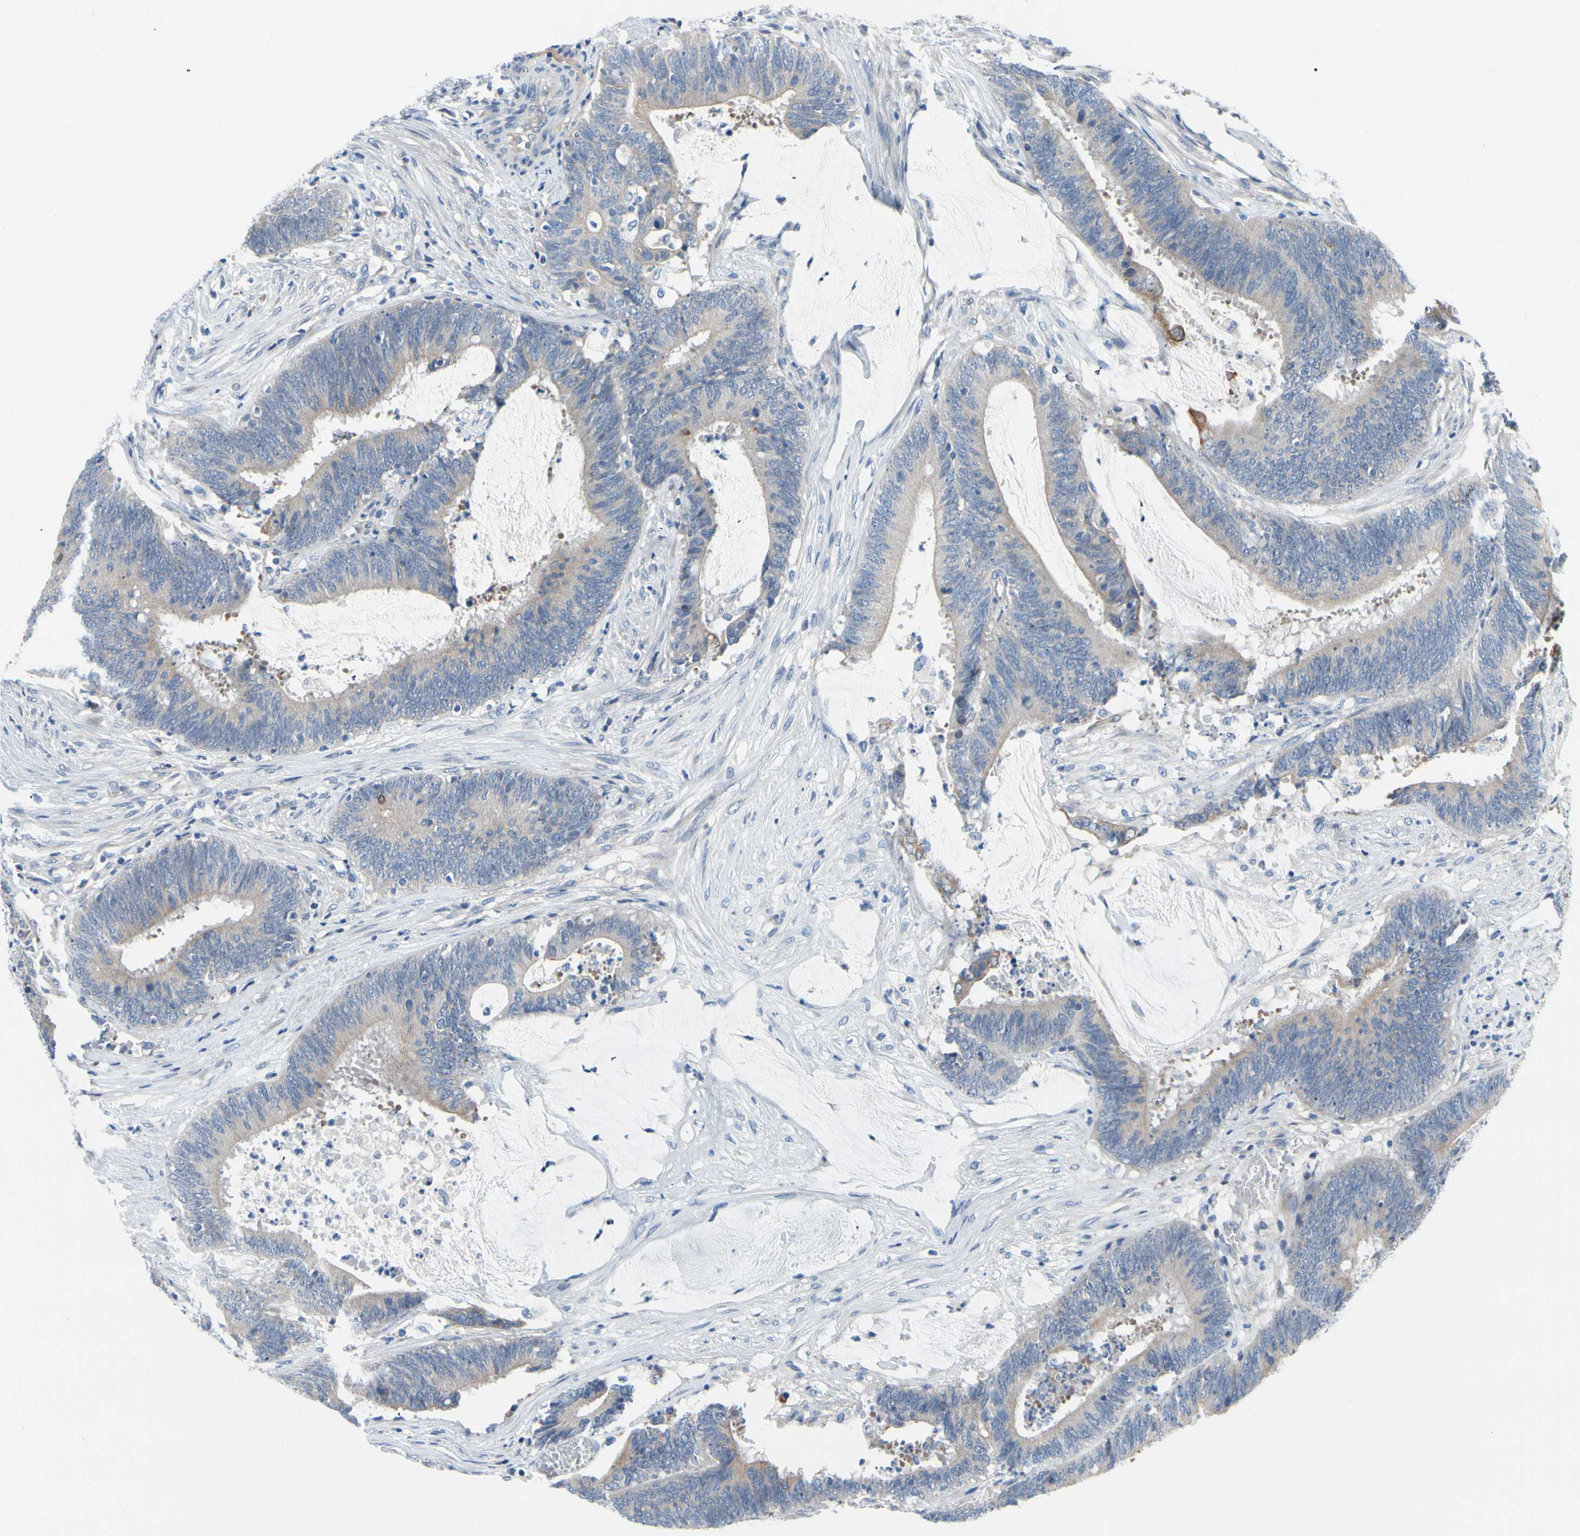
{"staining": {"intensity": "weak", "quantity": "<25%", "location": "cytoplasmic/membranous"}, "tissue": "colorectal cancer", "cell_type": "Tumor cells", "image_type": "cancer", "snomed": [{"axis": "morphology", "description": "Adenocarcinoma, NOS"}, {"axis": "topography", "description": "Rectum"}], "caption": "A micrograph of human adenocarcinoma (colorectal) is negative for staining in tumor cells.", "gene": "ZNF132", "patient": {"sex": "female", "age": 66}}